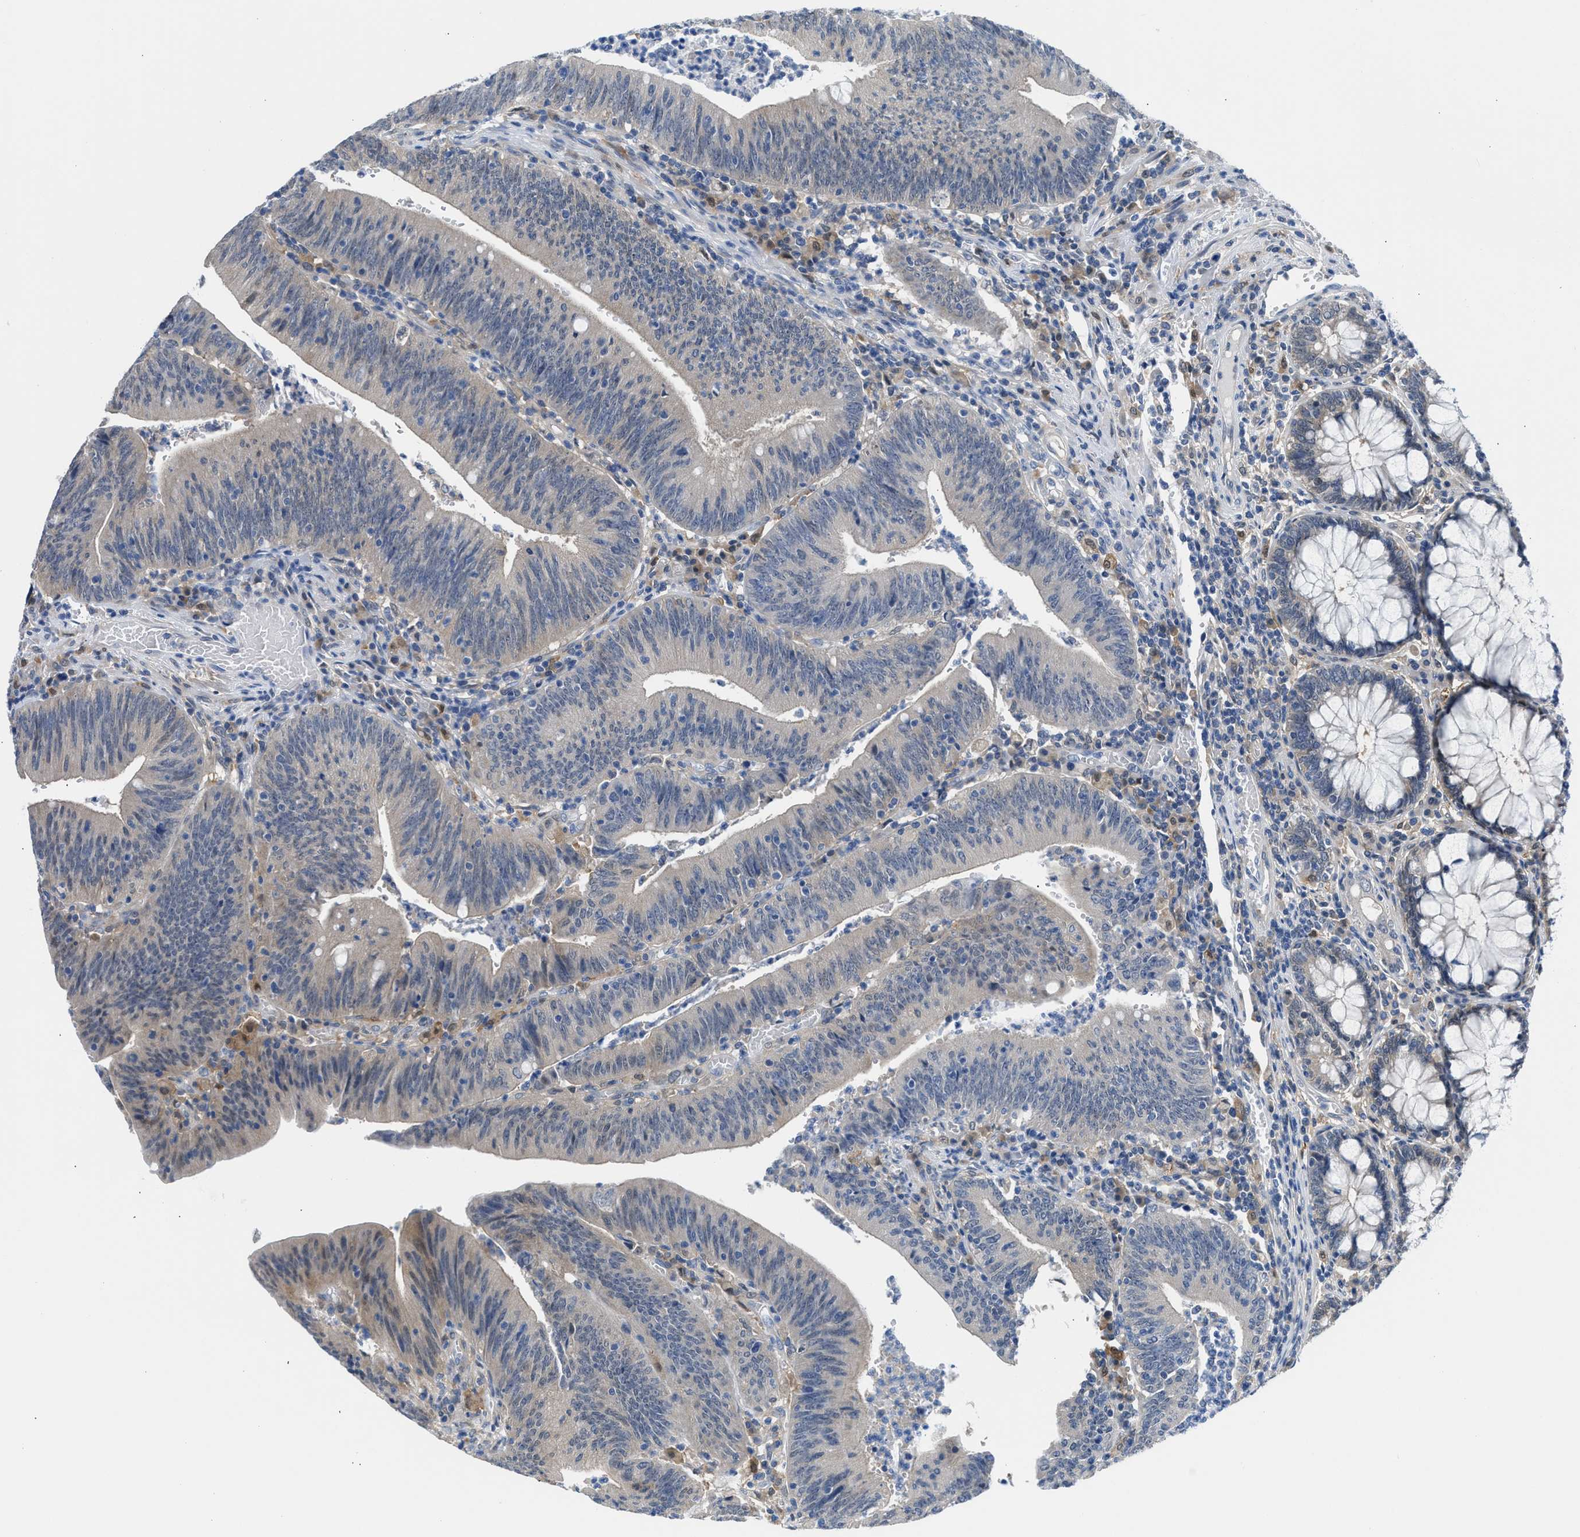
{"staining": {"intensity": "weak", "quantity": "<25%", "location": "cytoplasmic/membranous"}, "tissue": "colorectal cancer", "cell_type": "Tumor cells", "image_type": "cancer", "snomed": [{"axis": "morphology", "description": "Normal tissue, NOS"}, {"axis": "morphology", "description": "Adenocarcinoma, NOS"}, {"axis": "topography", "description": "Rectum"}], "caption": "Adenocarcinoma (colorectal) stained for a protein using IHC demonstrates no staining tumor cells.", "gene": "CBR1", "patient": {"sex": "female", "age": 66}}